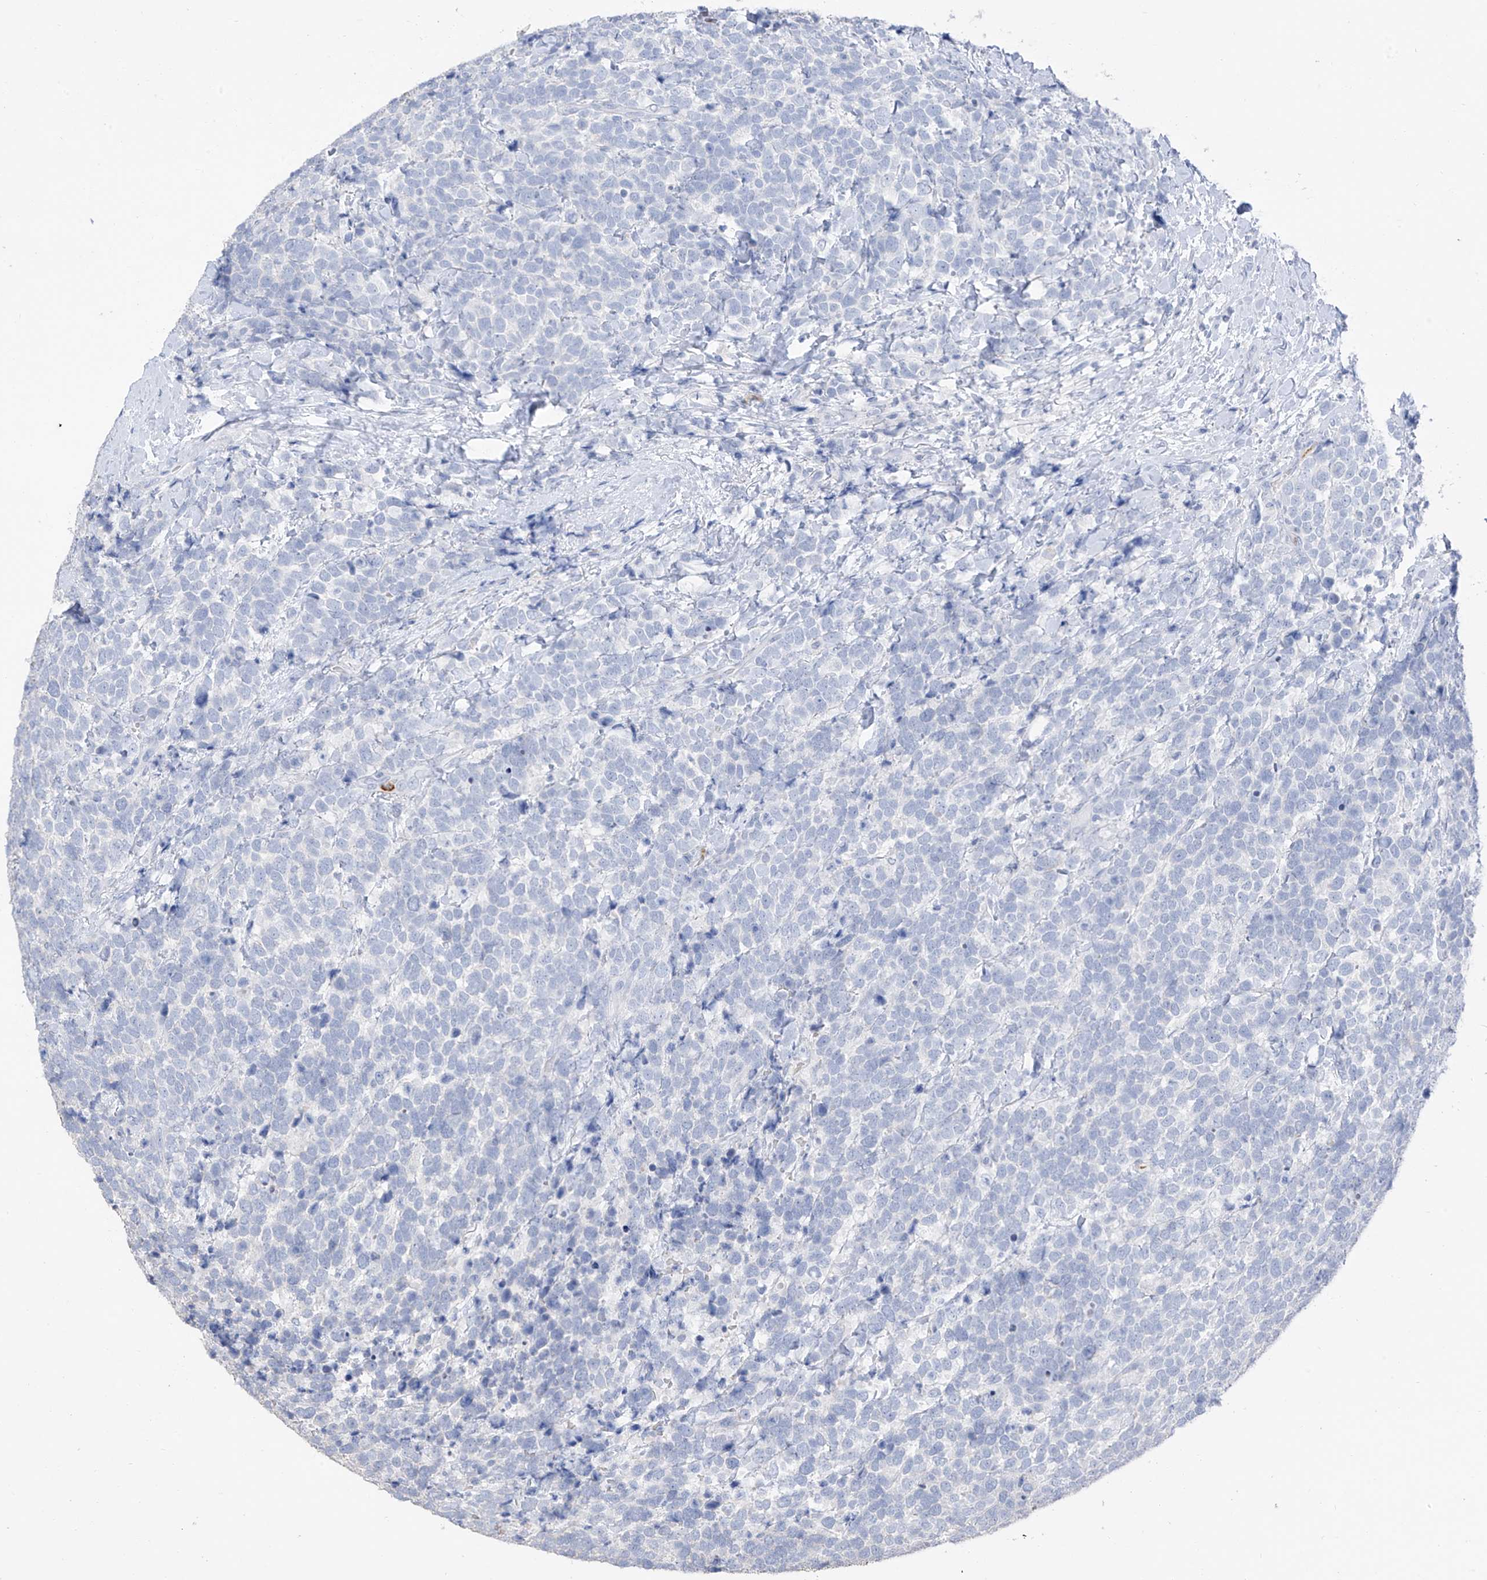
{"staining": {"intensity": "negative", "quantity": "none", "location": "none"}, "tissue": "urothelial cancer", "cell_type": "Tumor cells", "image_type": "cancer", "snomed": [{"axis": "morphology", "description": "Urothelial carcinoma, High grade"}, {"axis": "topography", "description": "Urinary bladder"}], "caption": "Histopathology image shows no protein expression in tumor cells of urothelial cancer tissue.", "gene": "PAFAH1B3", "patient": {"sex": "female", "age": 82}}